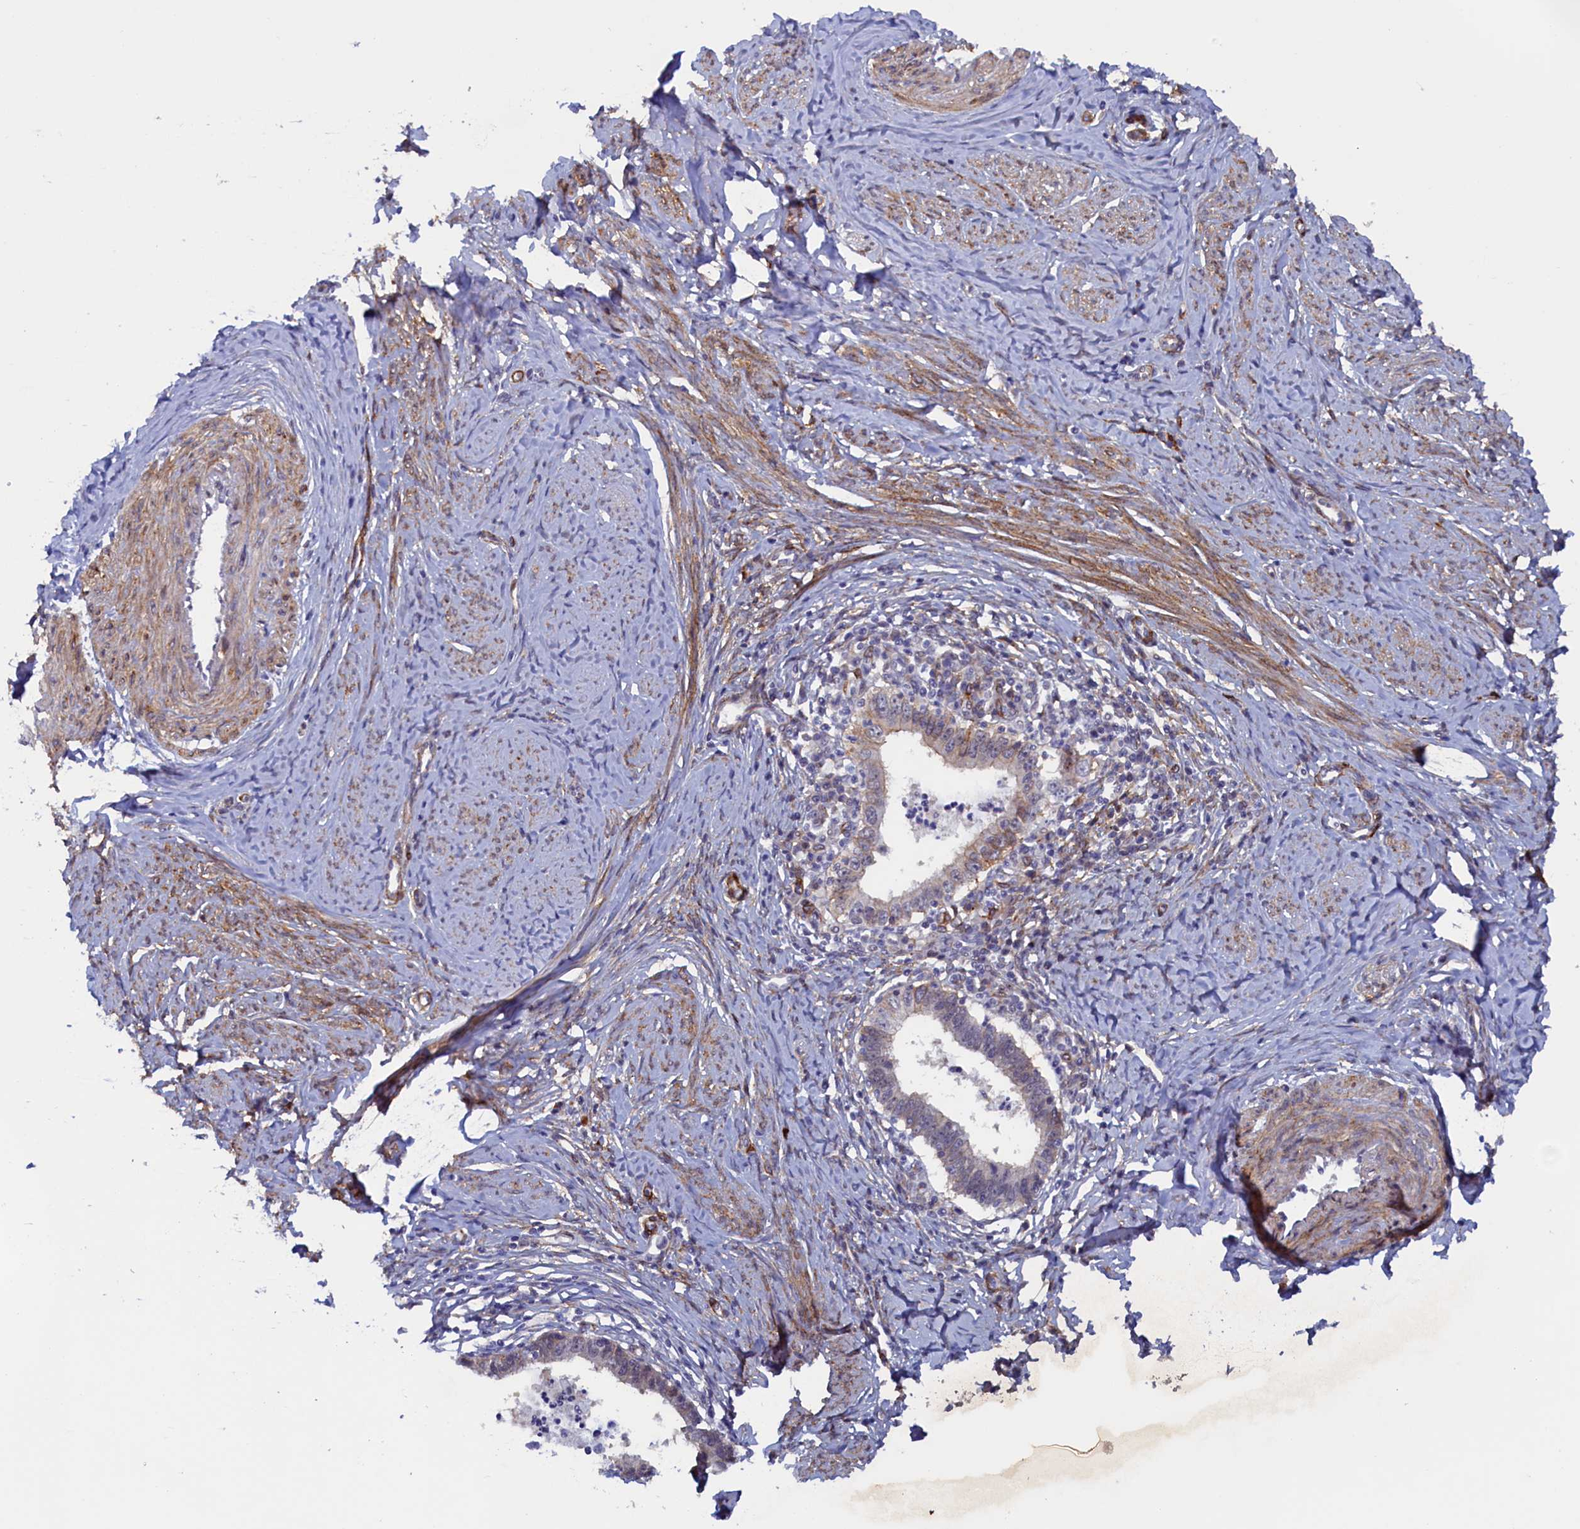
{"staining": {"intensity": "negative", "quantity": "none", "location": "none"}, "tissue": "cervical cancer", "cell_type": "Tumor cells", "image_type": "cancer", "snomed": [{"axis": "morphology", "description": "Adenocarcinoma, NOS"}, {"axis": "topography", "description": "Cervix"}], "caption": "DAB (3,3'-diaminobenzidine) immunohistochemical staining of human cervical cancer (adenocarcinoma) exhibits no significant staining in tumor cells.", "gene": "PACSIN3", "patient": {"sex": "female", "age": 36}}